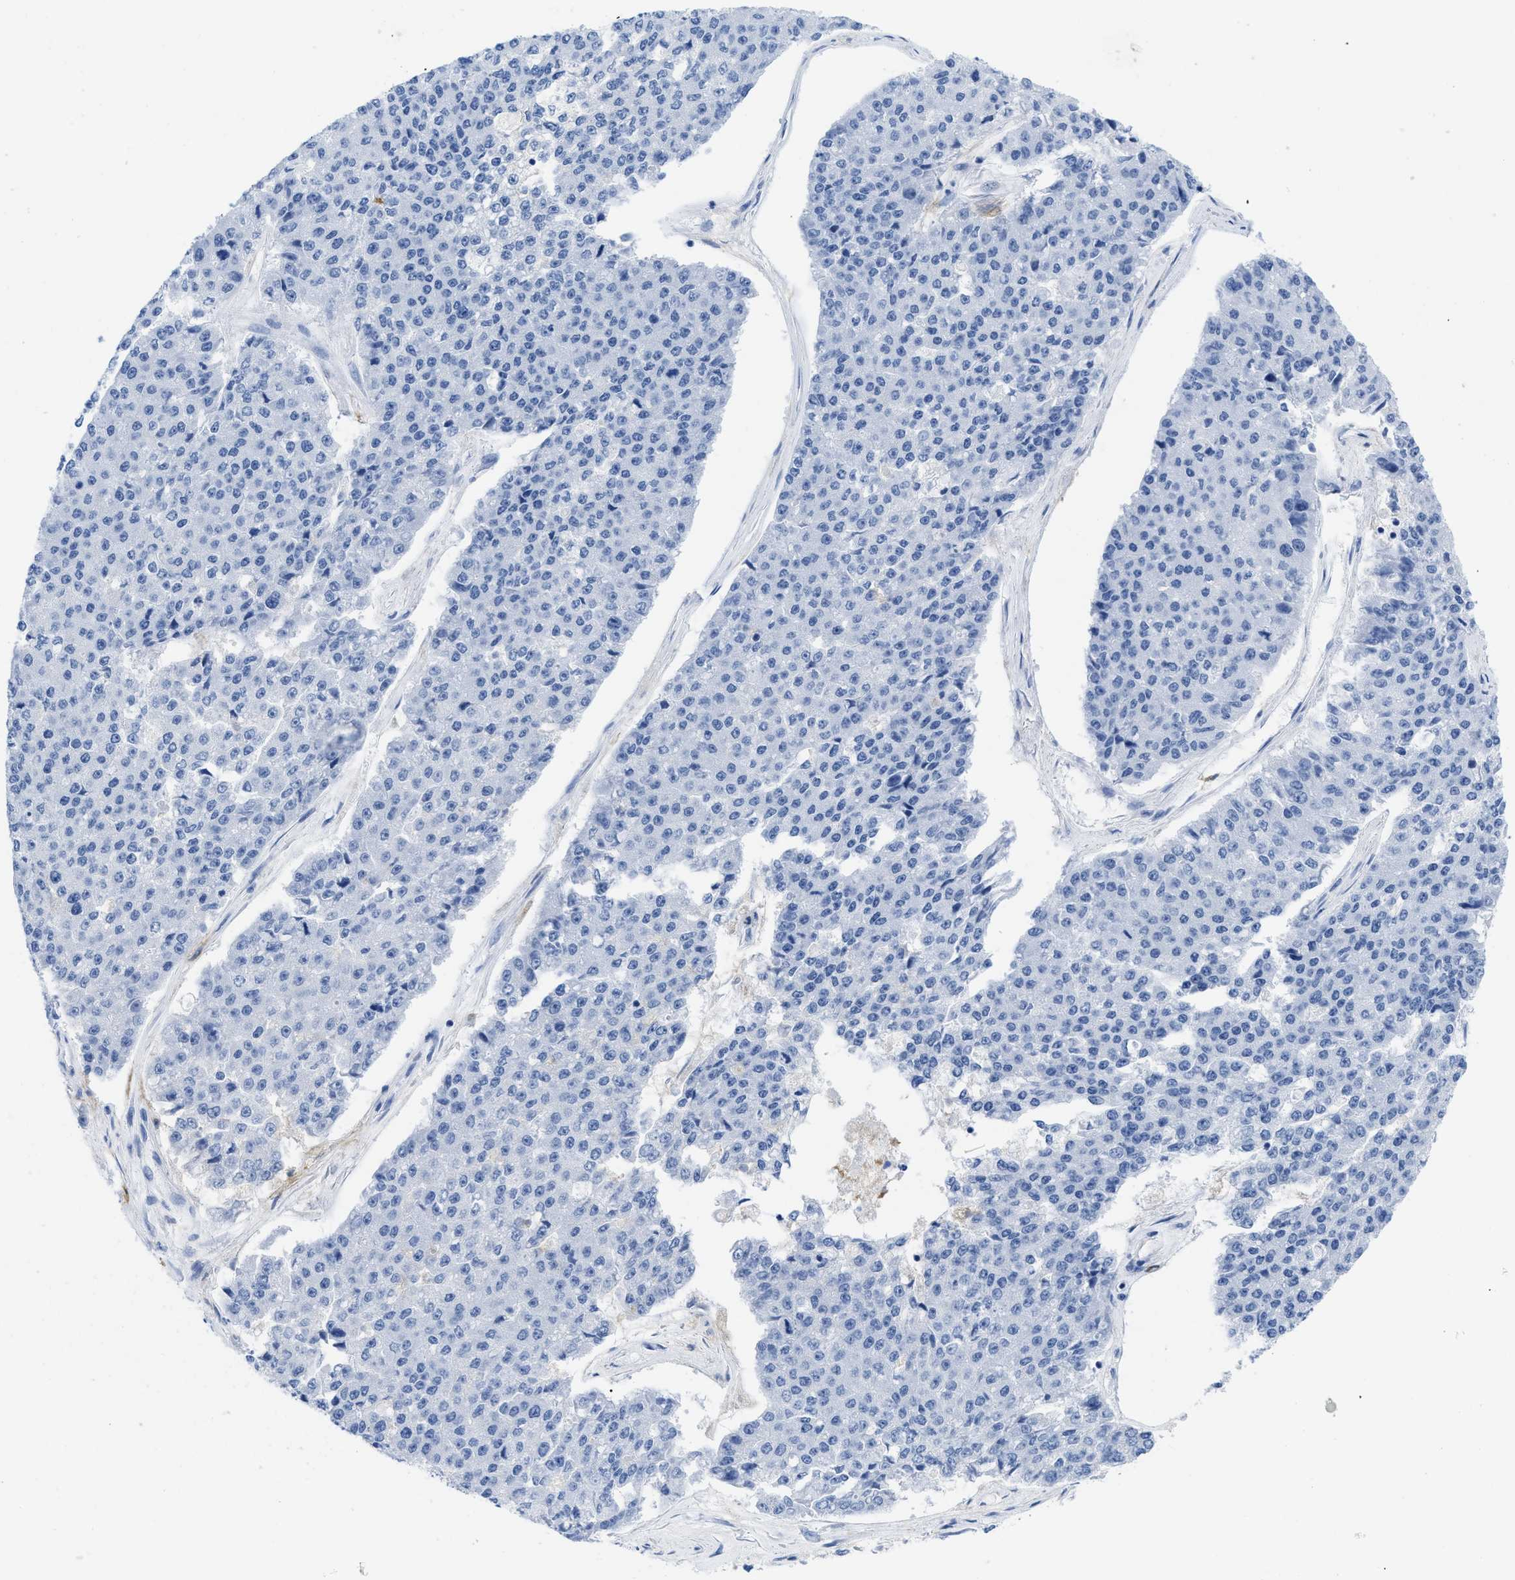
{"staining": {"intensity": "negative", "quantity": "none", "location": "none"}, "tissue": "pancreatic cancer", "cell_type": "Tumor cells", "image_type": "cancer", "snomed": [{"axis": "morphology", "description": "Adenocarcinoma, NOS"}, {"axis": "topography", "description": "Pancreas"}], "caption": "Pancreatic adenocarcinoma was stained to show a protein in brown. There is no significant staining in tumor cells.", "gene": "CR1", "patient": {"sex": "male", "age": 50}}